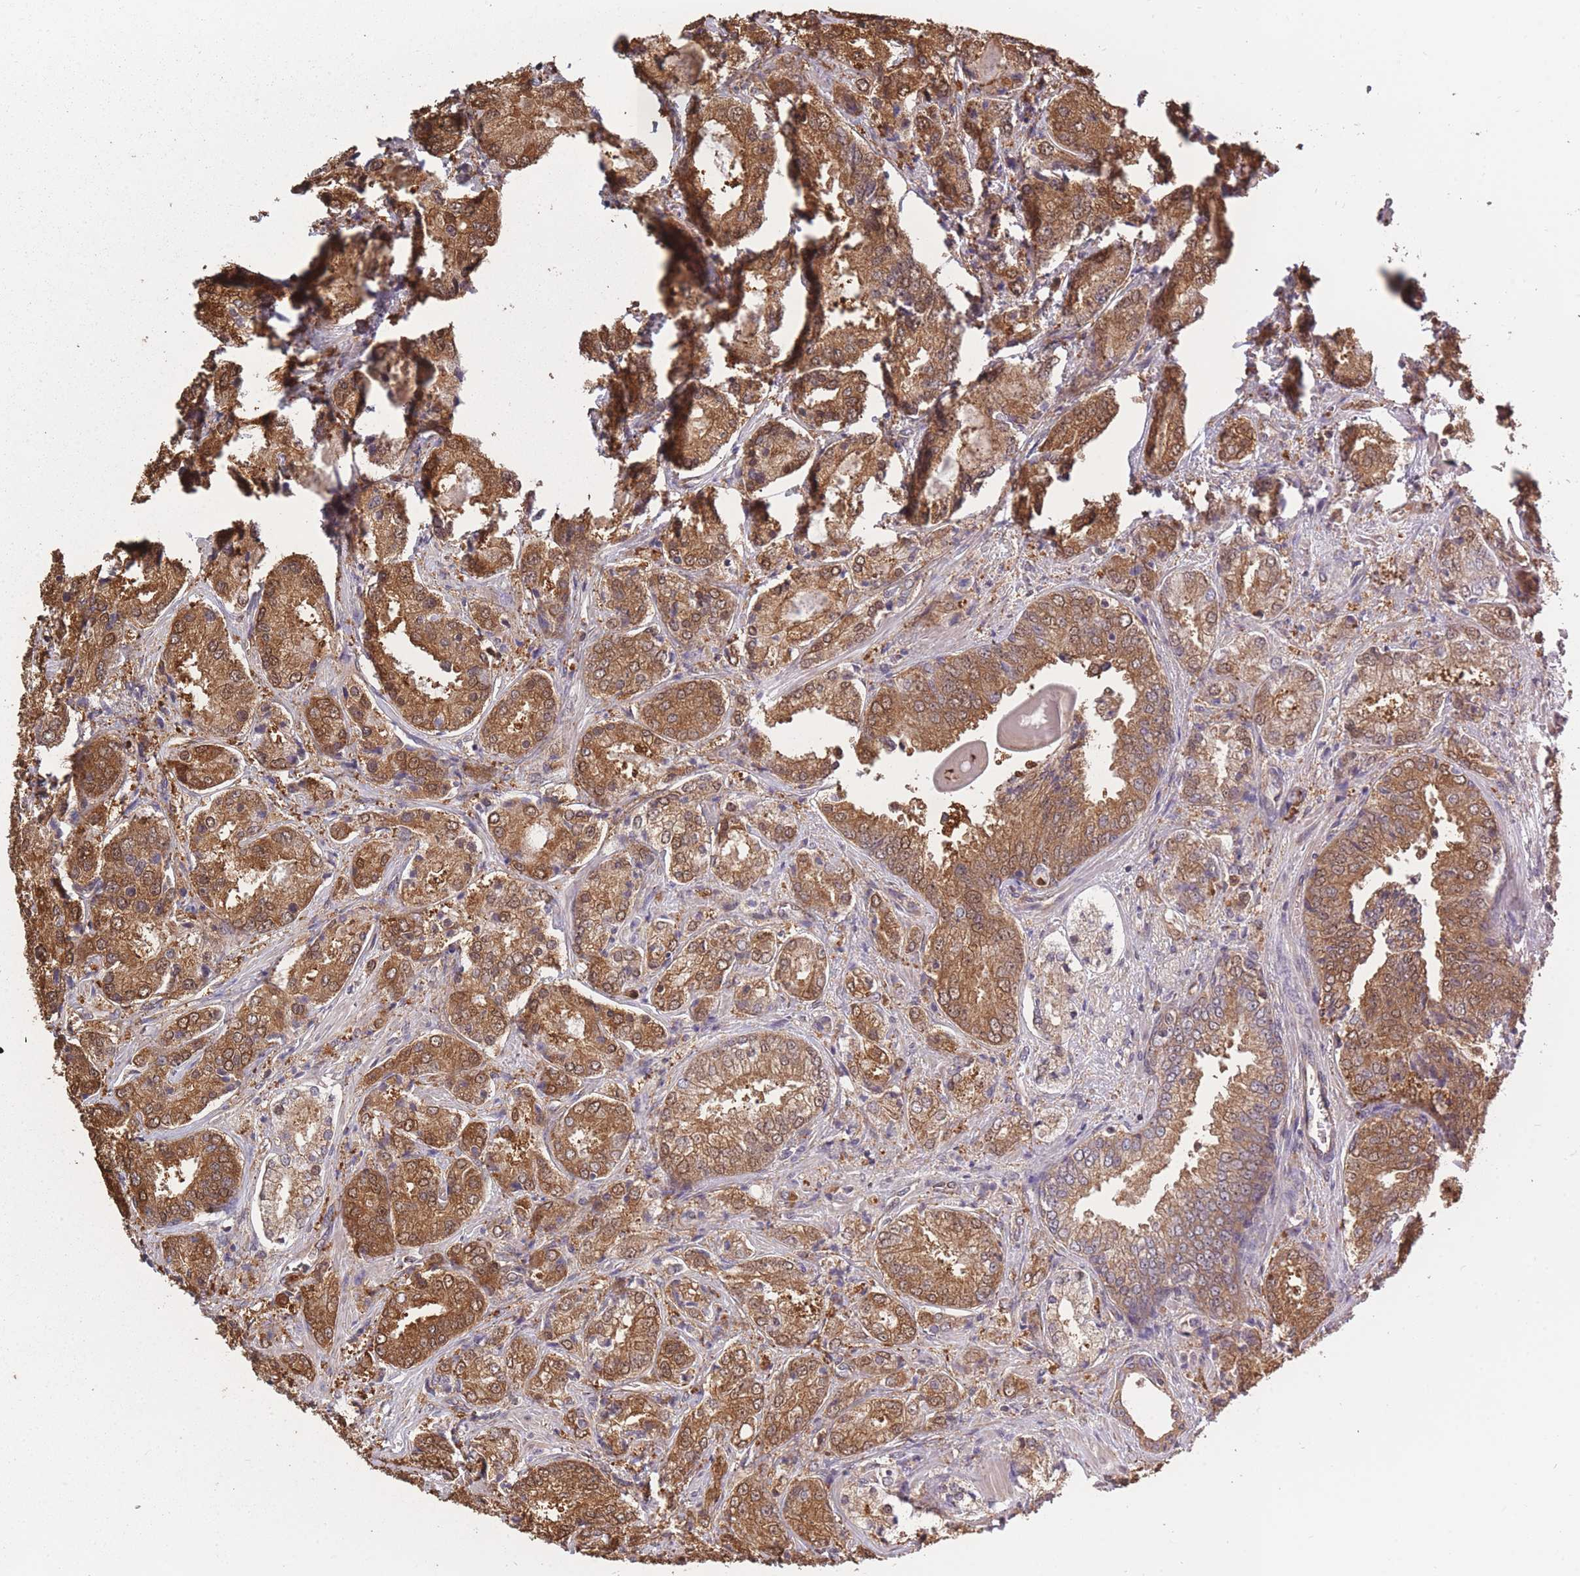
{"staining": {"intensity": "moderate", "quantity": ">75%", "location": "cytoplasmic/membranous"}, "tissue": "prostate cancer", "cell_type": "Tumor cells", "image_type": "cancer", "snomed": [{"axis": "morphology", "description": "Adenocarcinoma, High grade"}, {"axis": "topography", "description": "Prostate"}], "caption": "A histopathology image of human adenocarcinoma (high-grade) (prostate) stained for a protein reveals moderate cytoplasmic/membranous brown staining in tumor cells.", "gene": "ARL13B", "patient": {"sex": "male", "age": 63}}